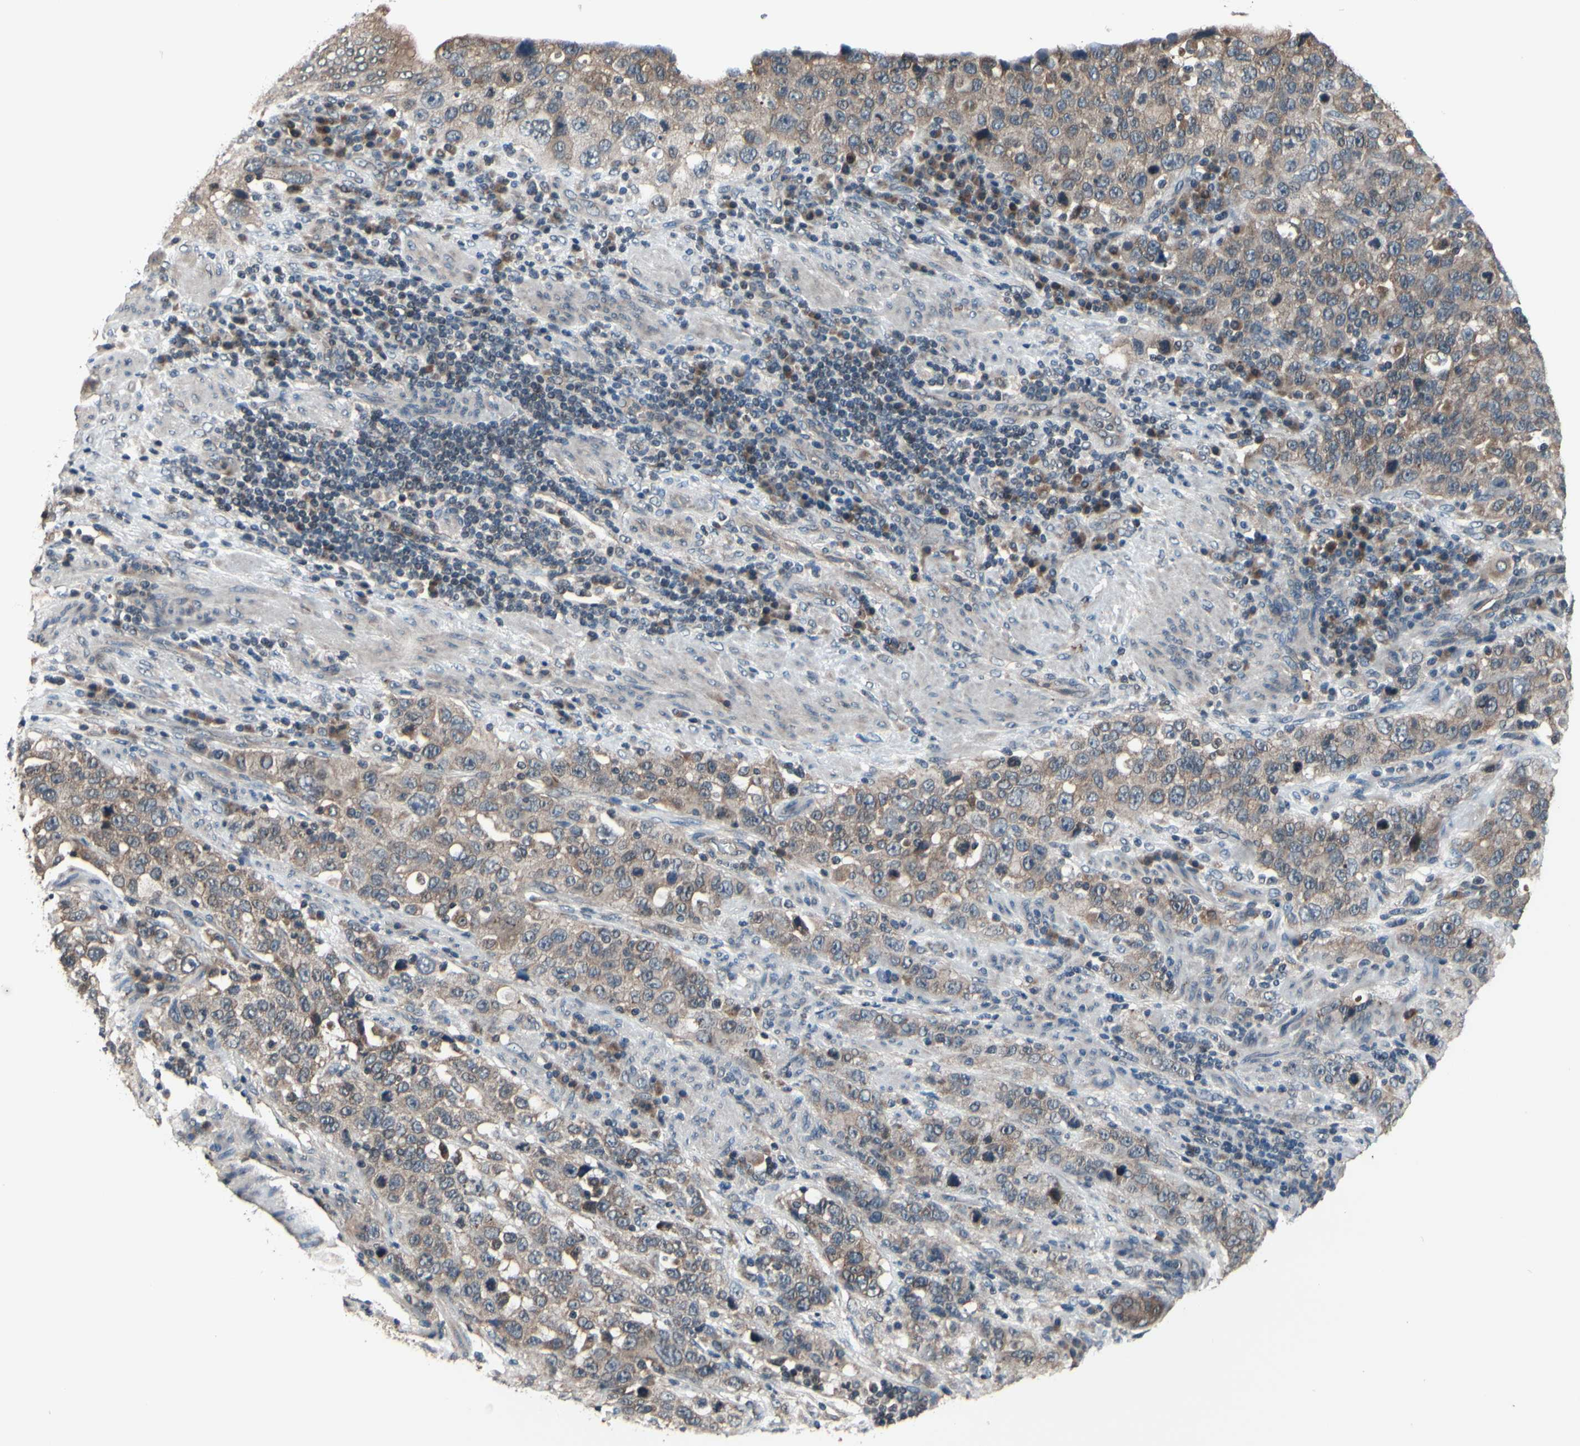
{"staining": {"intensity": "weak", "quantity": ">75%", "location": "cytoplasmic/membranous"}, "tissue": "stomach cancer", "cell_type": "Tumor cells", "image_type": "cancer", "snomed": [{"axis": "morphology", "description": "Normal tissue, NOS"}, {"axis": "morphology", "description": "Adenocarcinoma, NOS"}, {"axis": "topography", "description": "Stomach"}], "caption": "An image showing weak cytoplasmic/membranous expression in approximately >75% of tumor cells in adenocarcinoma (stomach), as visualized by brown immunohistochemical staining.", "gene": "MBTPS2", "patient": {"sex": "male", "age": 48}}